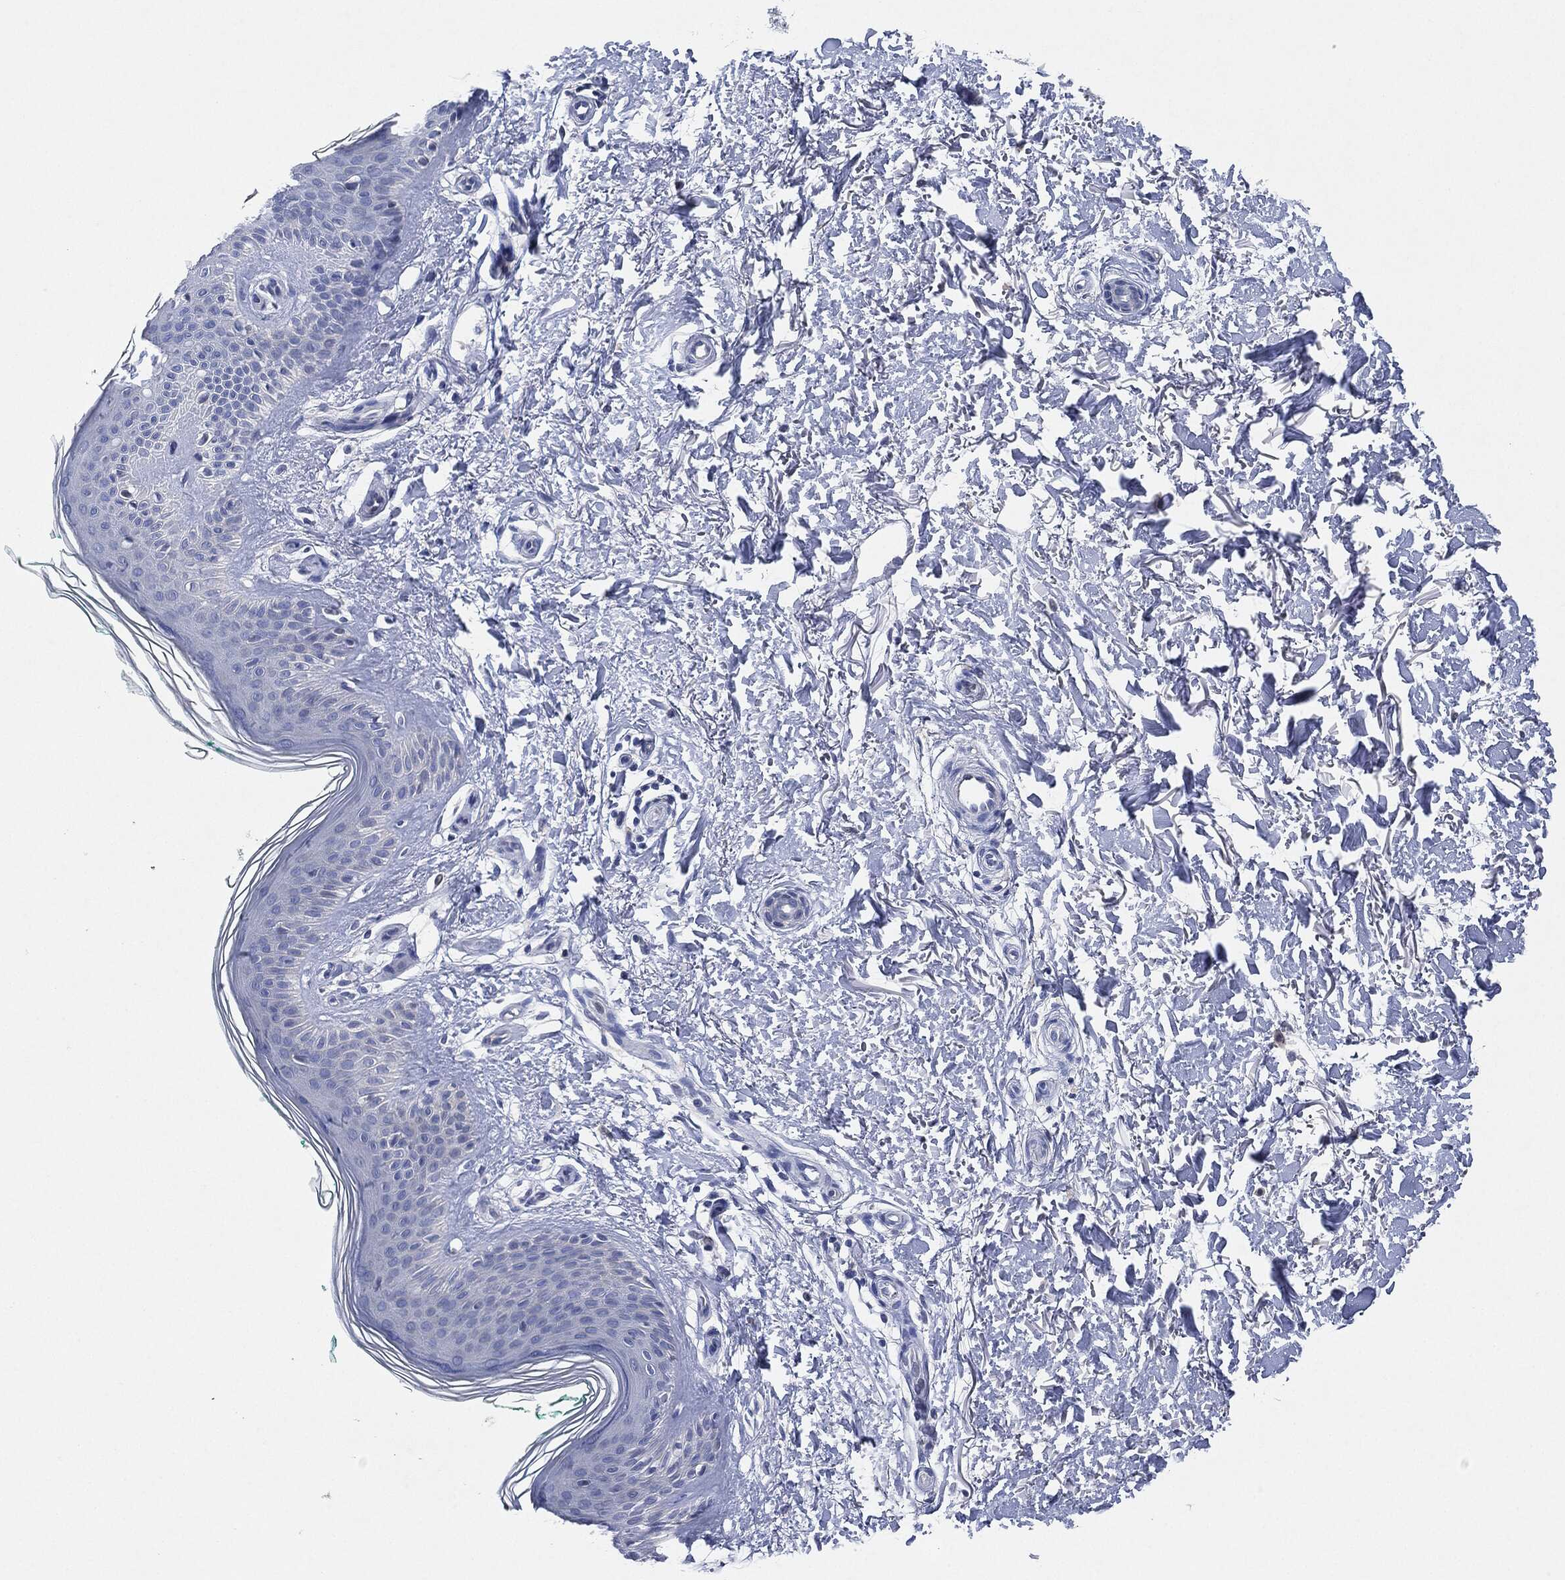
{"staining": {"intensity": "negative", "quantity": "none", "location": "none"}, "tissue": "skin", "cell_type": "Fibroblasts", "image_type": "normal", "snomed": [{"axis": "morphology", "description": "Normal tissue, NOS"}, {"axis": "morphology", "description": "Inflammation, NOS"}, {"axis": "morphology", "description": "Fibrosis, NOS"}, {"axis": "topography", "description": "Skin"}], "caption": "This is a histopathology image of immunohistochemistry (IHC) staining of normal skin, which shows no positivity in fibroblasts.", "gene": "NTRK1", "patient": {"sex": "male", "age": 71}}